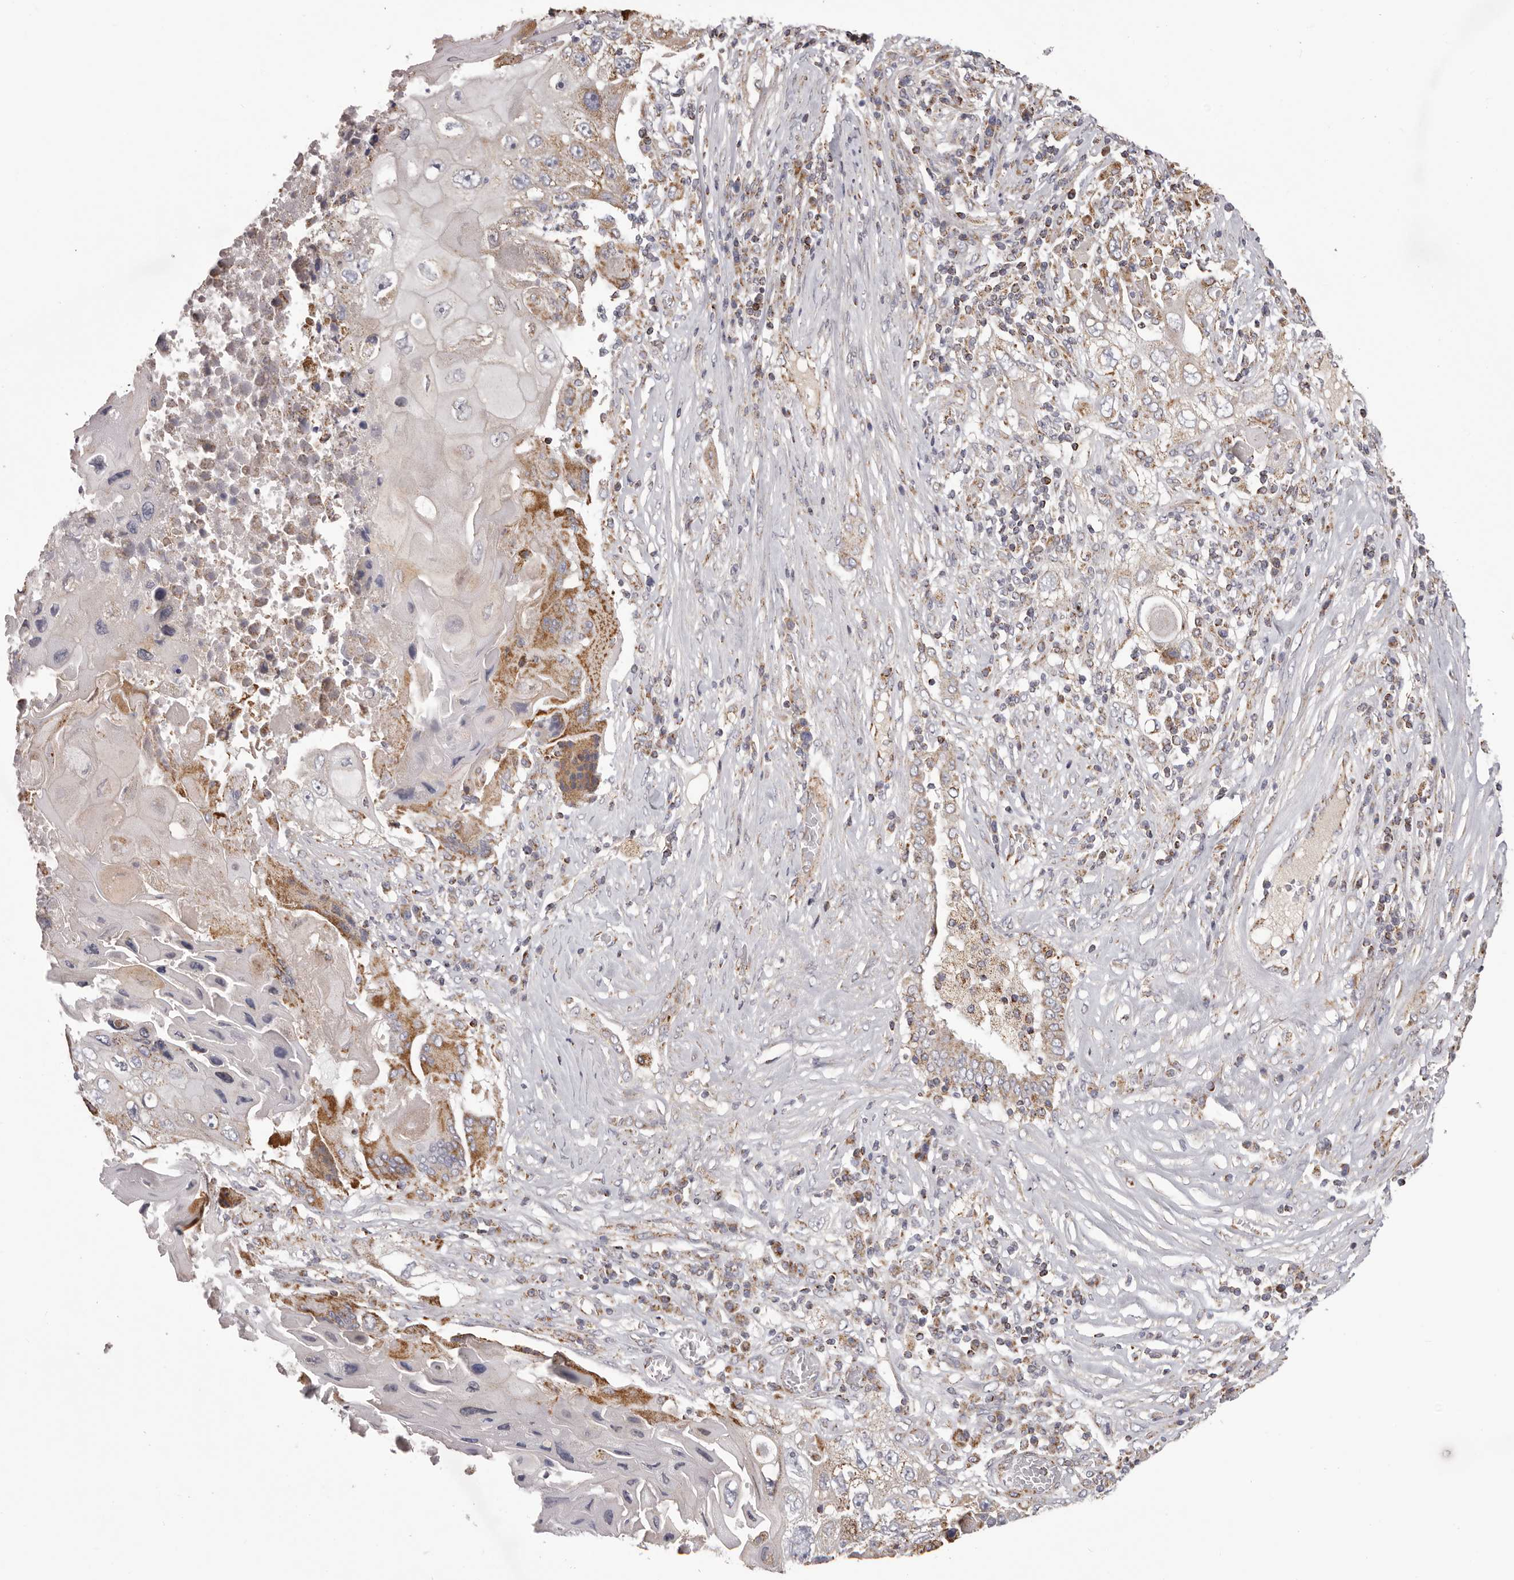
{"staining": {"intensity": "strong", "quantity": "25%-75%", "location": "cytoplasmic/membranous"}, "tissue": "lung cancer", "cell_type": "Tumor cells", "image_type": "cancer", "snomed": [{"axis": "morphology", "description": "Squamous cell carcinoma, NOS"}, {"axis": "topography", "description": "Lung"}], "caption": "Protein staining of squamous cell carcinoma (lung) tissue reveals strong cytoplasmic/membranous positivity in about 25%-75% of tumor cells.", "gene": "CHRM2", "patient": {"sex": "male", "age": 61}}